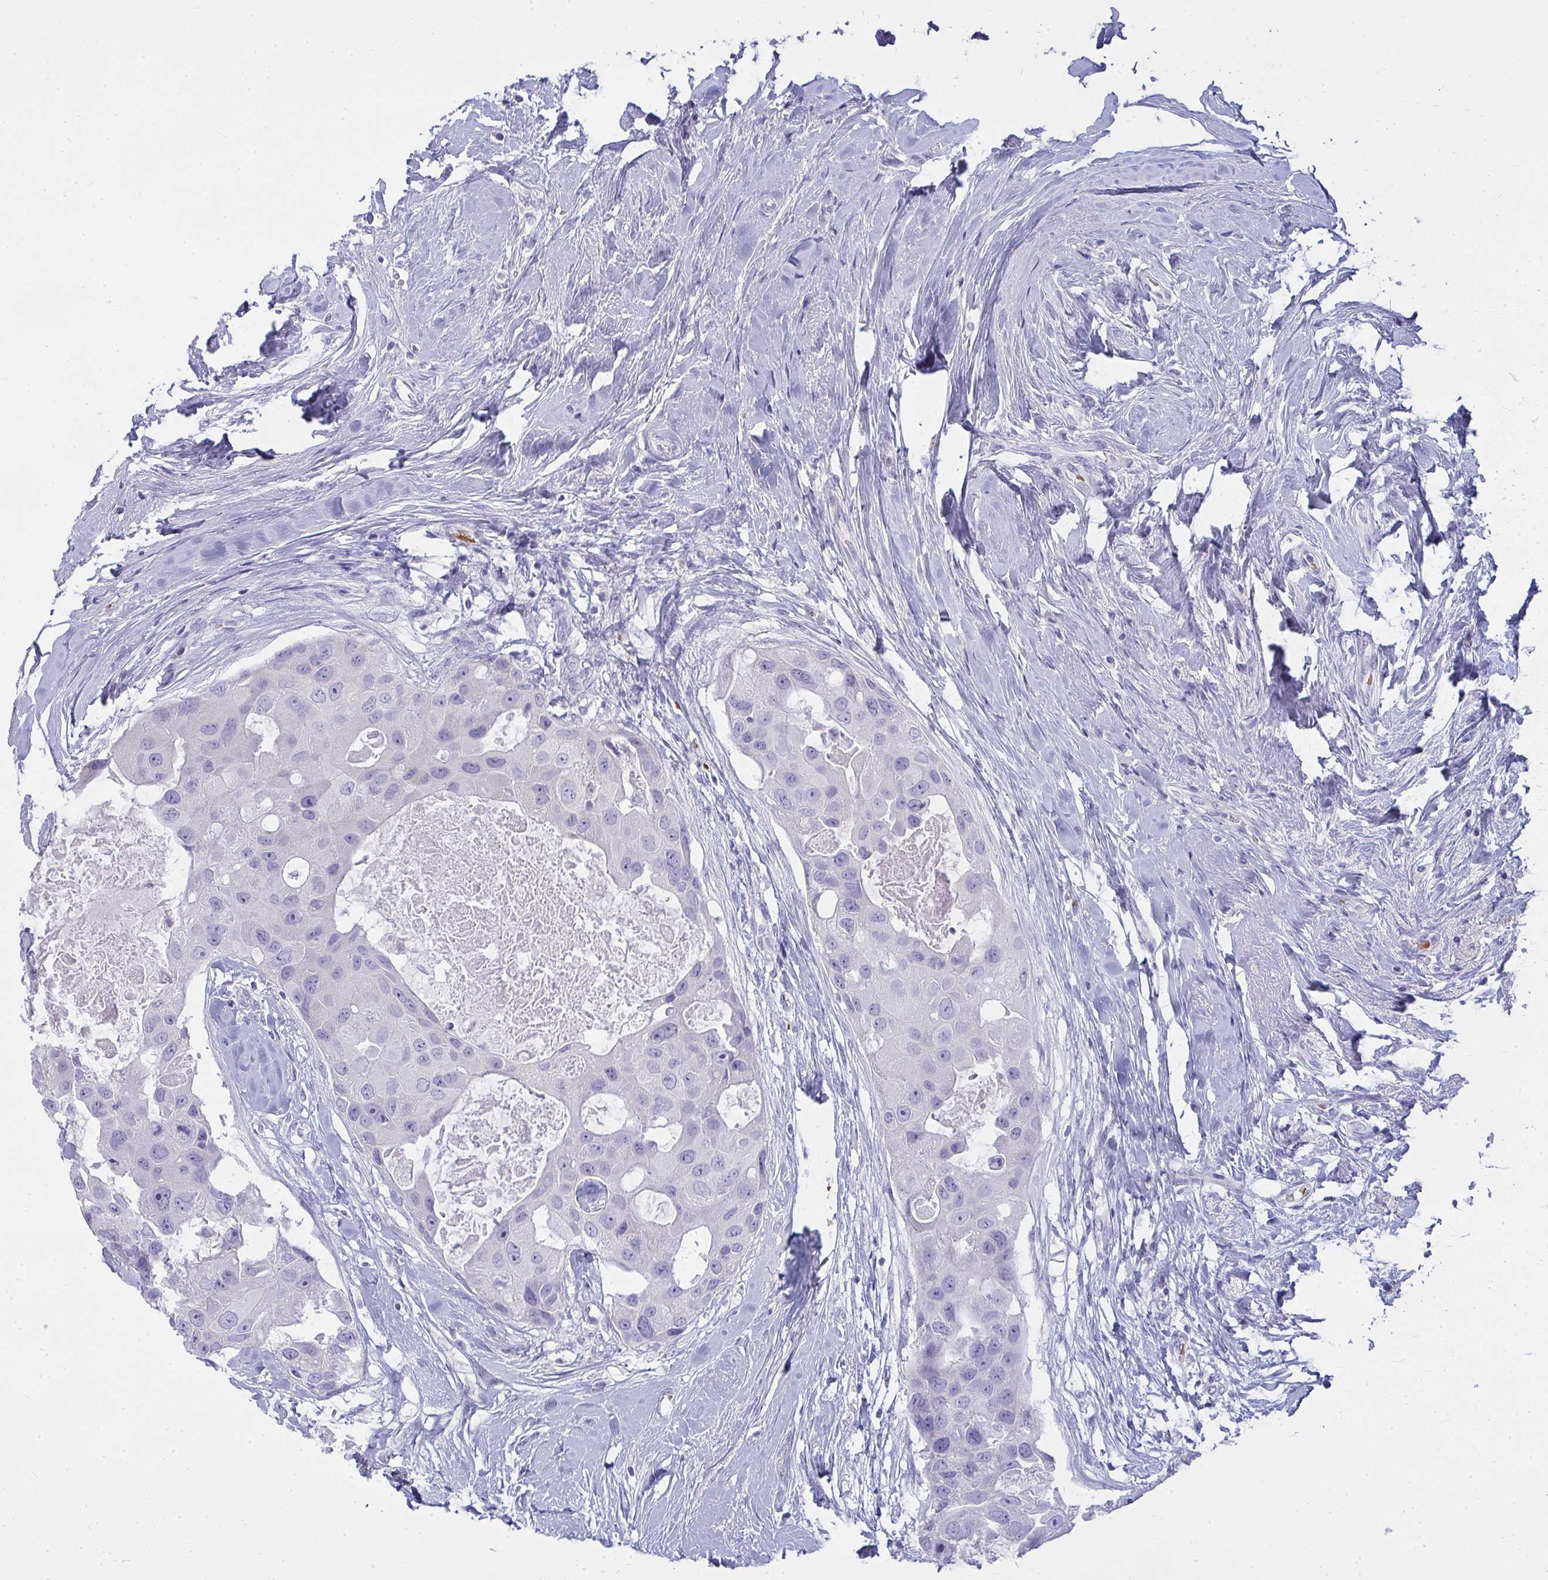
{"staining": {"intensity": "negative", "quantity": "none", "location": "none"}, "tissue": "breast cancer", "cell_type": "Tumor cells", "image_type": "cancer", "snomed": [{"axis": "morphology", "description": "Duct carcinoma"}, {"axis": "topography", "description": "Breast"}], "caption": "Tumor cells are negative for protein expression in human breast cancer (intraductal carcinoma).", "gene": "ZNF182", "patient": {"sex": "female", "age": 43}}